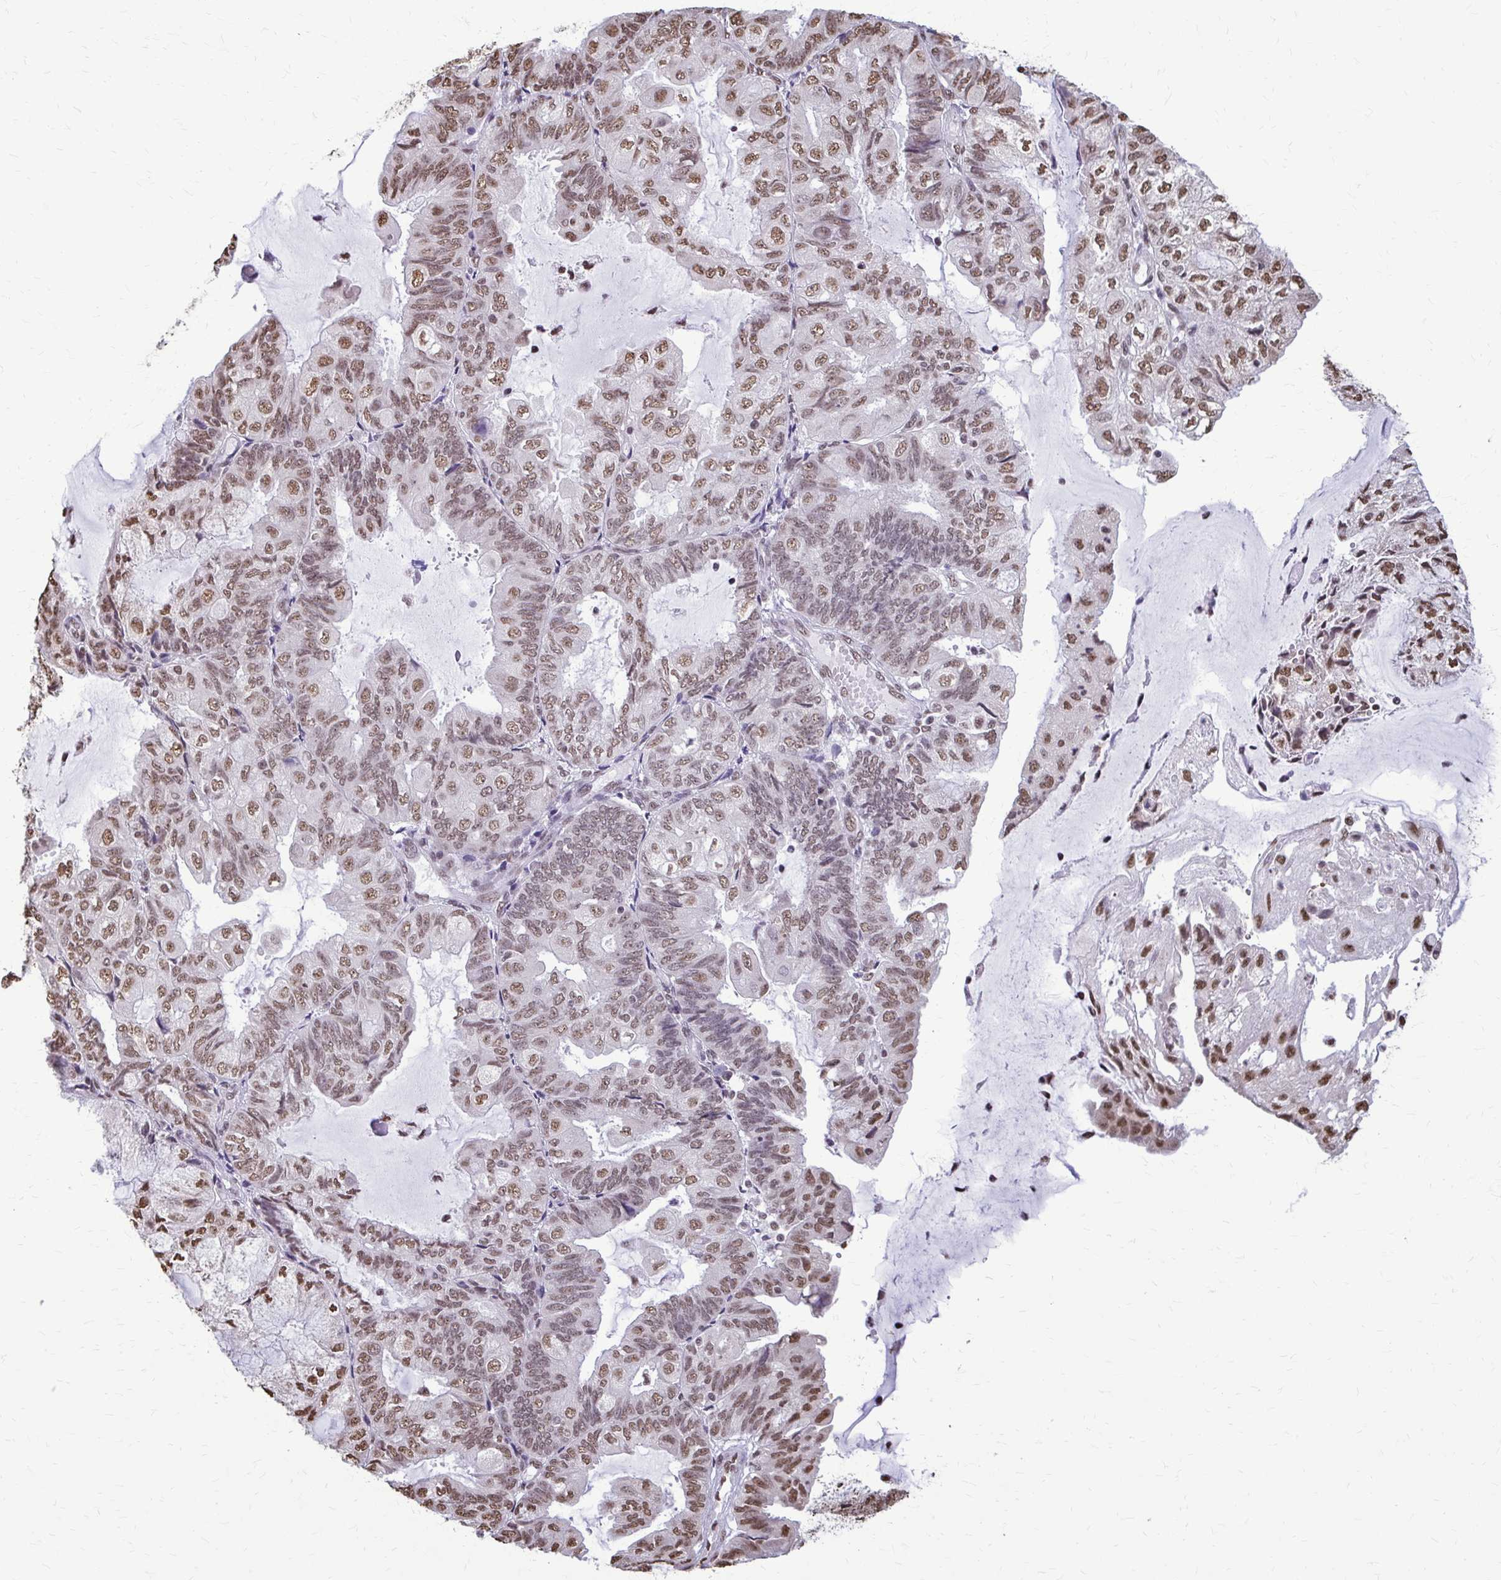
{"staining": {"intensity": "moderate", "quantity": ">75%", "location": "nuclear"}, "tissue": "endometrial cancer", "cell_type": "Tumor cells", "image_type": "cancer", "snomed": [{"axis": "morphology", "description": "Adenocarcinoma, NOS"}, {"axis": "topography", "description": "Endometrium"}], "caption": "Human adenocarcinoma (endometrial) stained with a brown dye shows moderate nuclear positive staining in approximately >75% of tumor cells.", "gene": "SNRPA", "patient": {"sex": "female", "age": 81}}